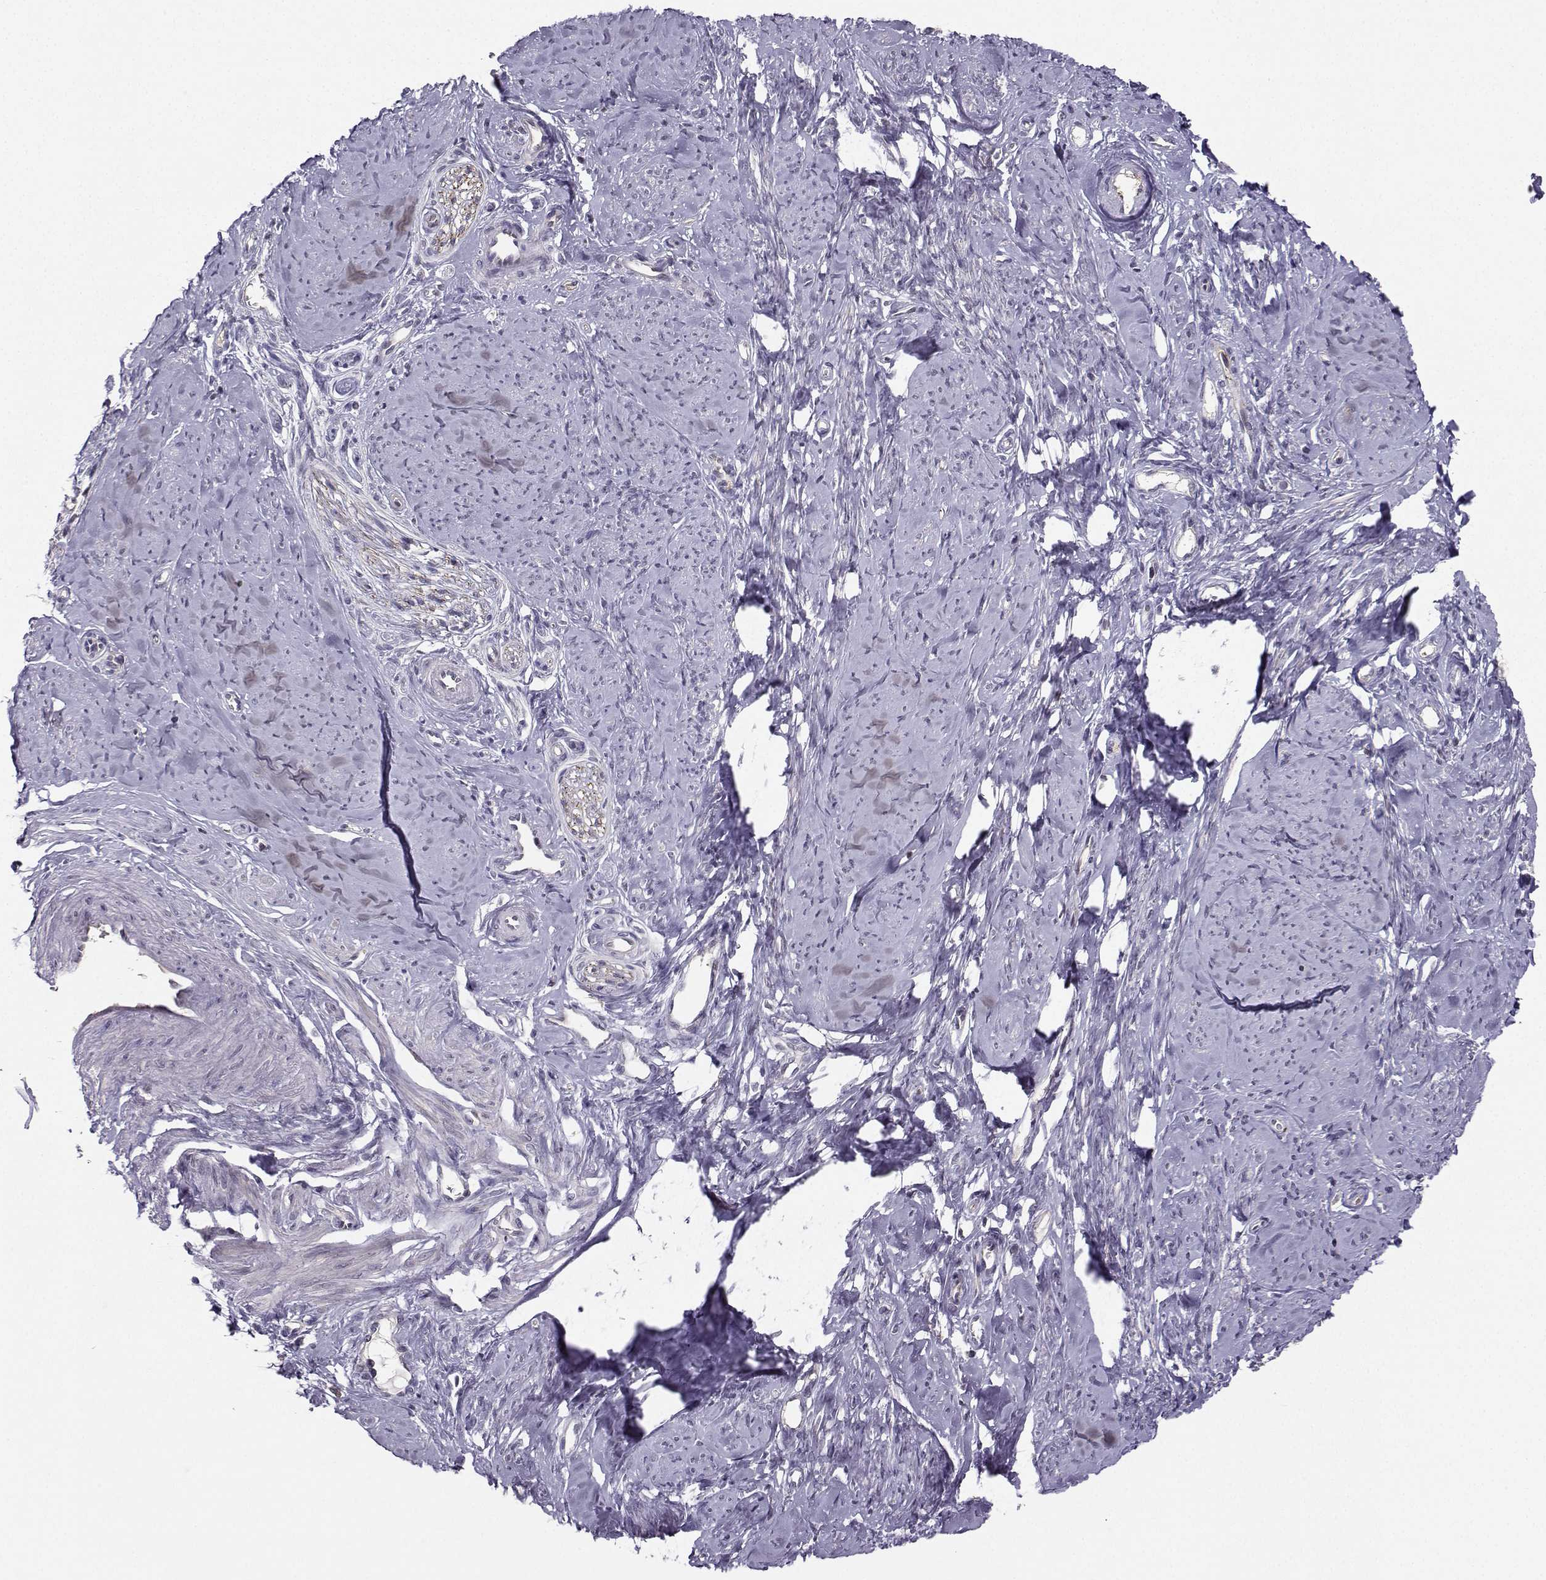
{"staining": {"intensity": "negative", "quantity": "none", "location": "none"}, "tissue": "smooth muscle", "cell_type": "Smooth muscle cells", "image_type": "normal", "snomed": [{"axis": "morphology", "description": "Normal tissue, NOS"}, {"axis": "topography", "description": "Smooth muscle"}], "caption": "DAB (3,3'-diaminobenzidine) immunohistochemical staining of normal human smooth muscle reveals no significant staining in smooth muscle cells.", "gene": "PKP2", "patient": {"sex": "female", "age": 48}}